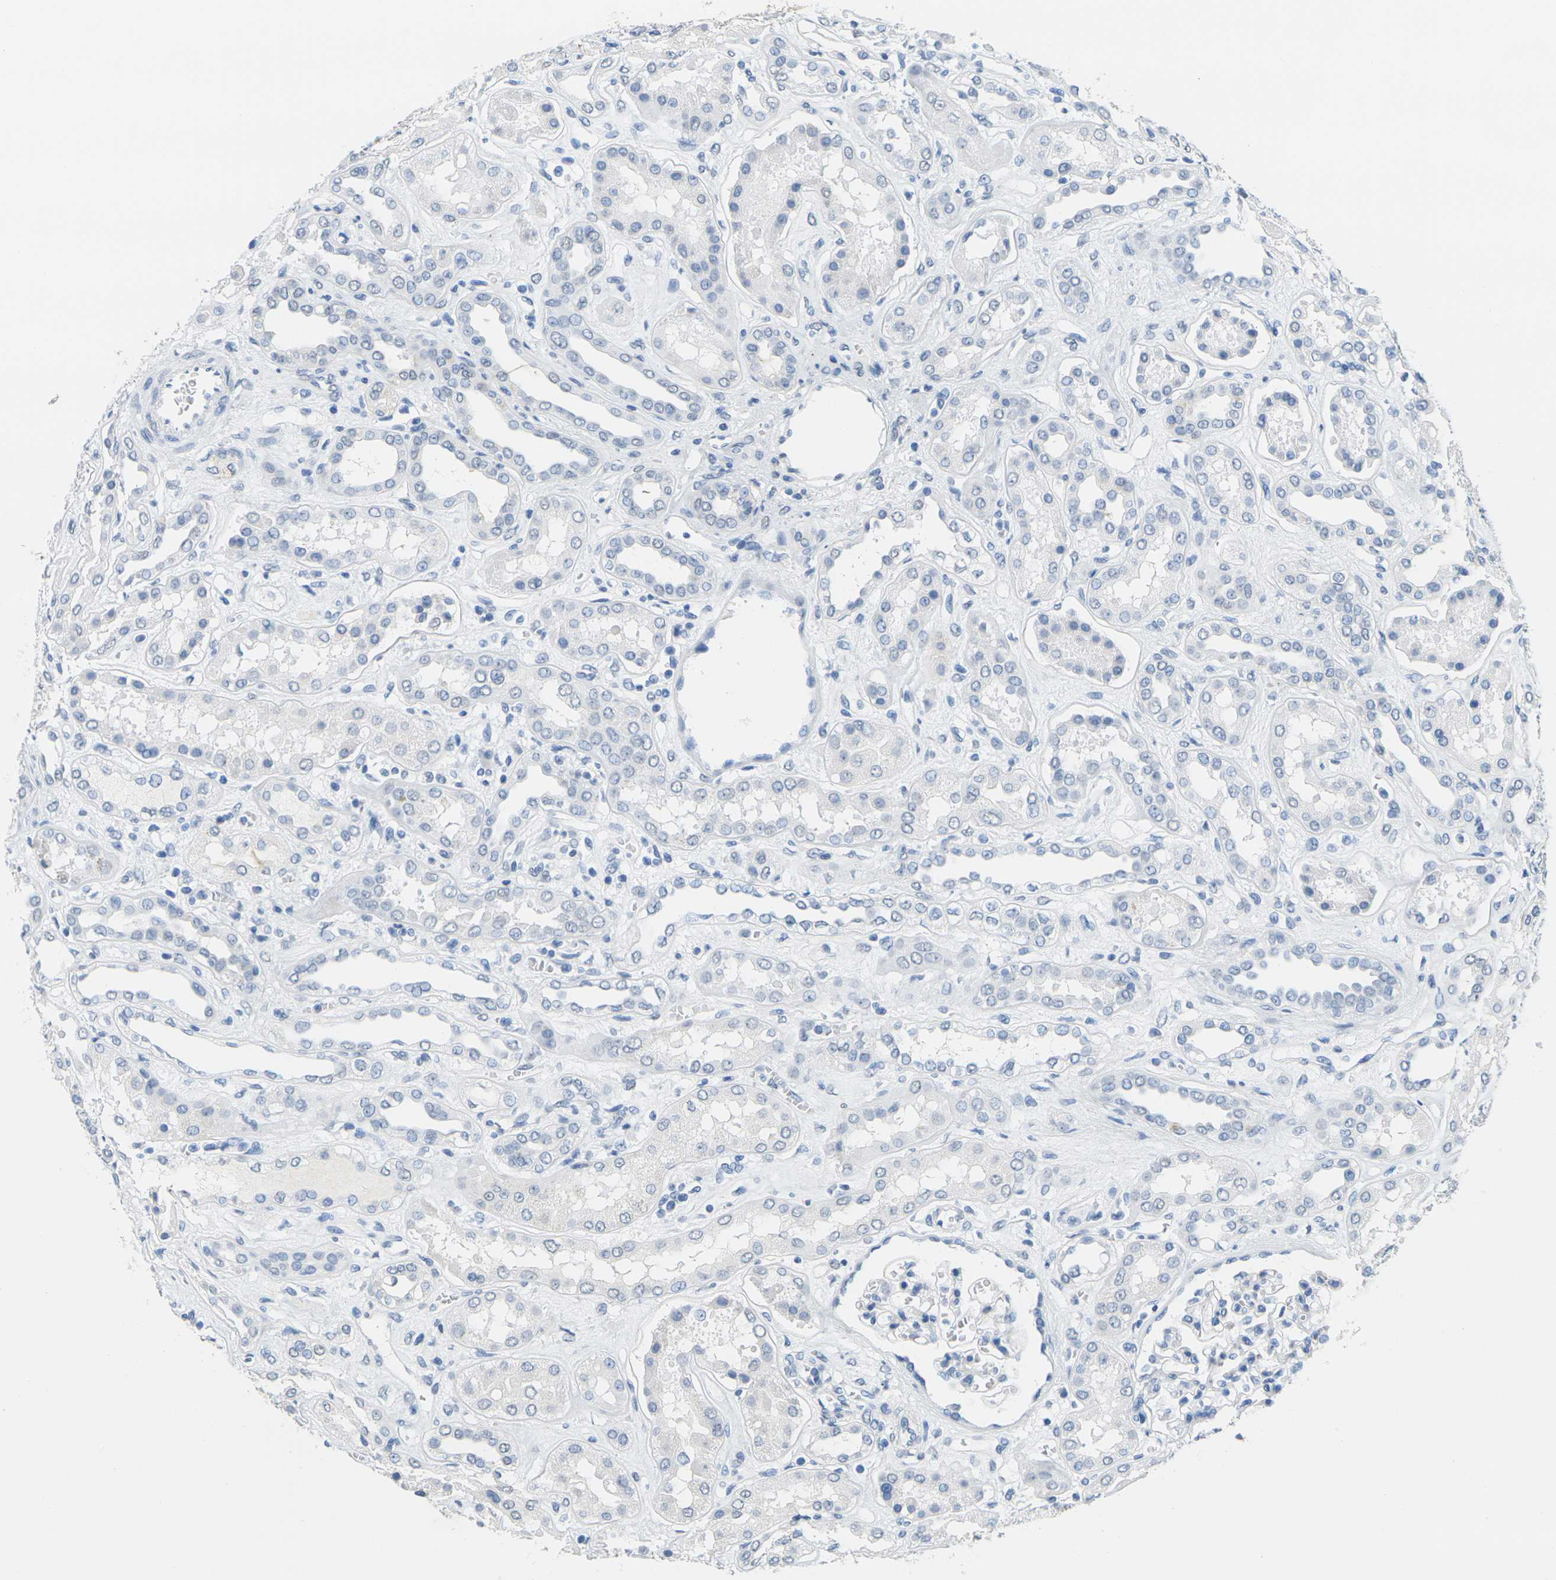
{"staining": {"intensity": "negative", "quantity": "none", "location": "none"}, "tissue": "kidney", "cell_type": "Cells in glomeruli", "image_type": "normal", "snomed": [{"axis": "morphology", "description": "Normal tissue, NOS"}, {"axis": "topography", "description": "Kidney"}], "caption": "The image reveals no significant expression in cells in glomeruli of kidney.", "gene": "CTAG1A", "patient": {"sex": "male", "age": 59}}